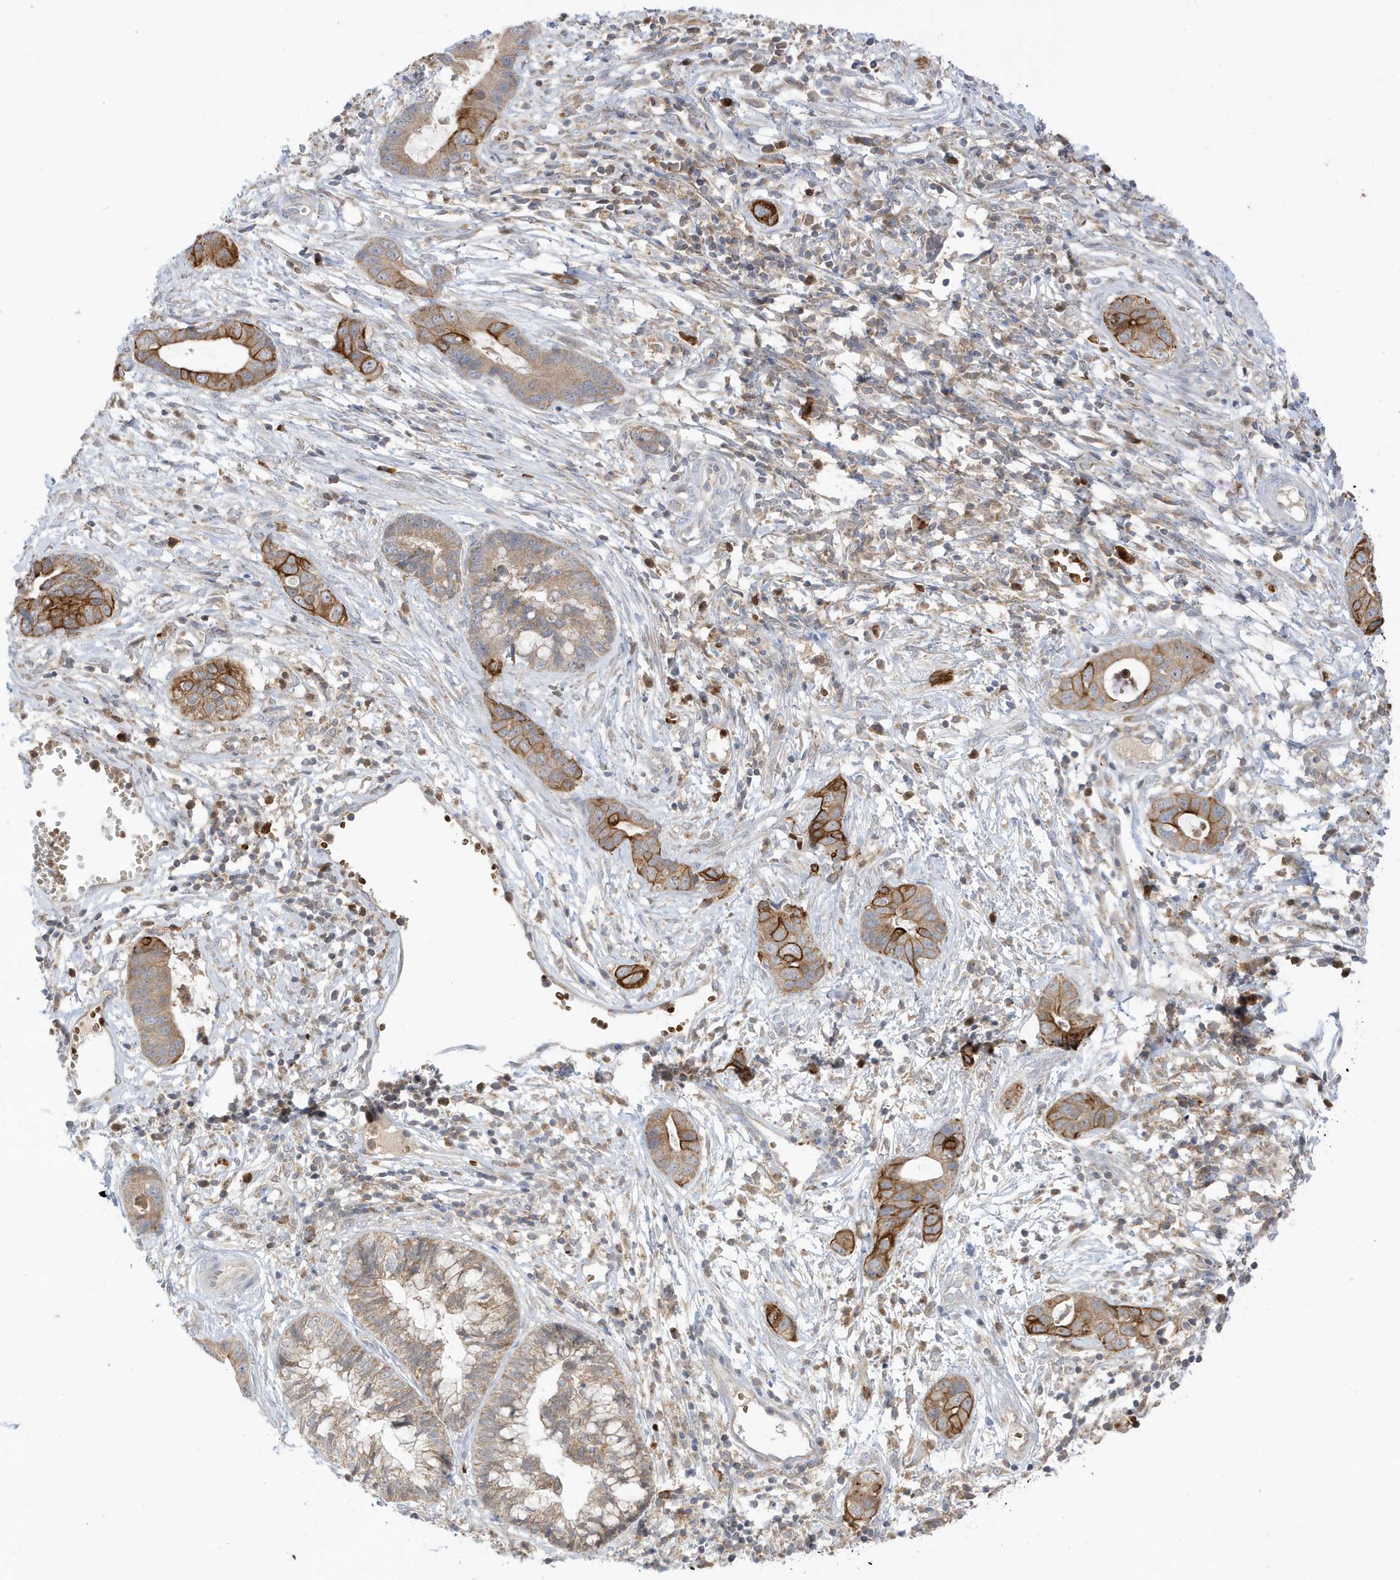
{"staining": {"intensity": "strong", "quantity": "<25%", "location": "cytoplasmic/membranous"}, "tissue": "cervical cancer", "cell_type": "Tumor cells", "image_type": "cancer", "snomed": [{"axis": "morphology", "description": "Adenocarcinoma, NOS"}, {"axis": "topography", "description": "Cervix"}], "caption": "This image exhibits IHC staining of cervical cancer (adenocarcinoma), with medium strong cytoplasmic/membranous expression in approximately <25% of tumor cells.", "gene": "NPPC", "patient": {"sex": "female", "age": 44}}